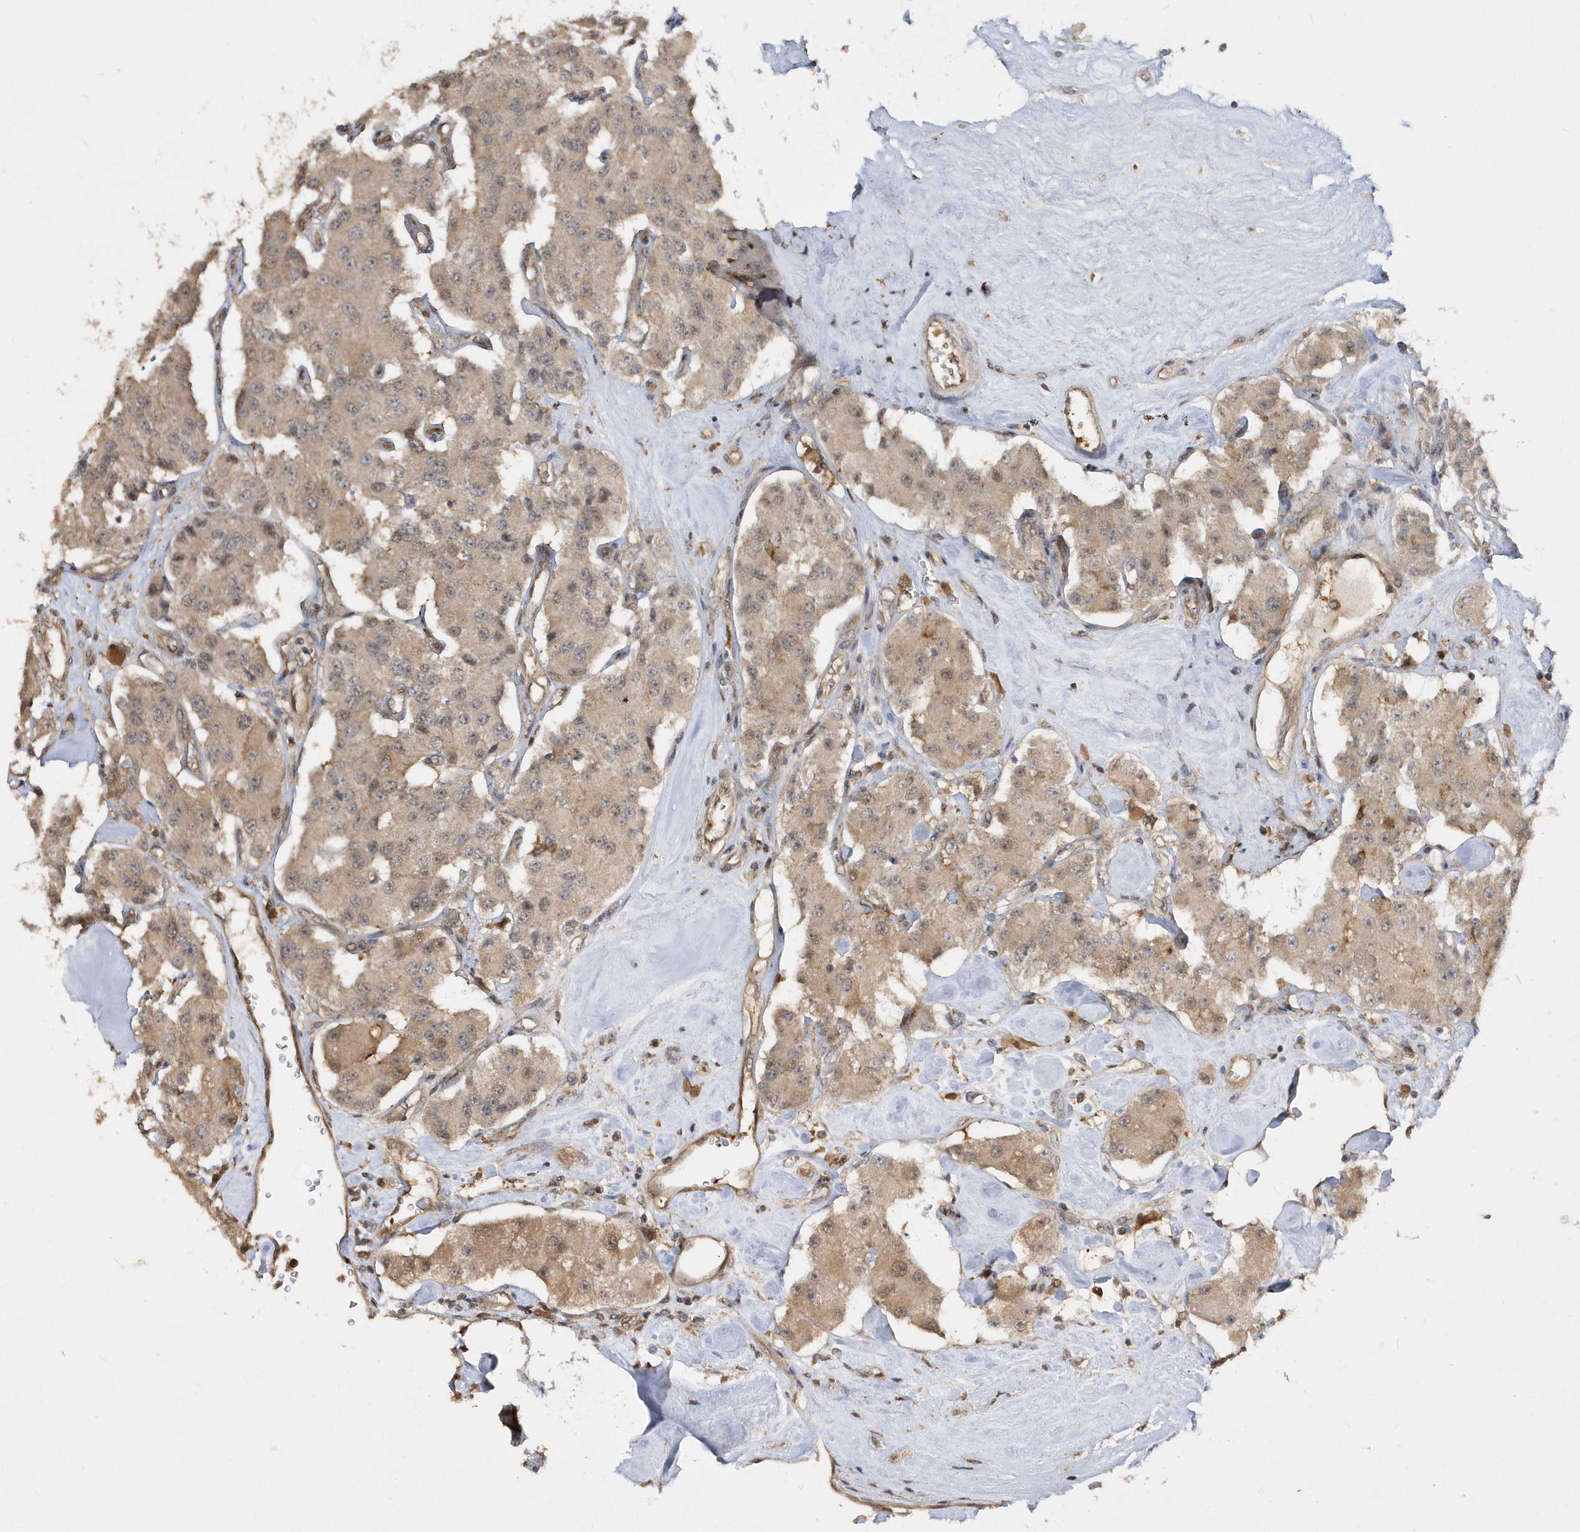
{"staining": {"intensity": "weak", "quantity": "25%-75%", "location": "cytoplasmic/membranous,nuclear"}, "tissue": "carcinoid", "cell_type": "Tumor cells", "image_type": "cancer", "snomed": [{"axis": "morphology", "description": "Carcinoid, malignant, NOS"}, {"axis": "topography", "description": "Pancreas"}], "caption": "Protein staining by immunohistochemistry (IHC) exhibits weak cytoplasmic/membranous and nuclear expression in about 25%-75% of tumor cells in carcinoid (malignant).", "gene": "RPE", "patient": {"sex": "male", "age": 41}}